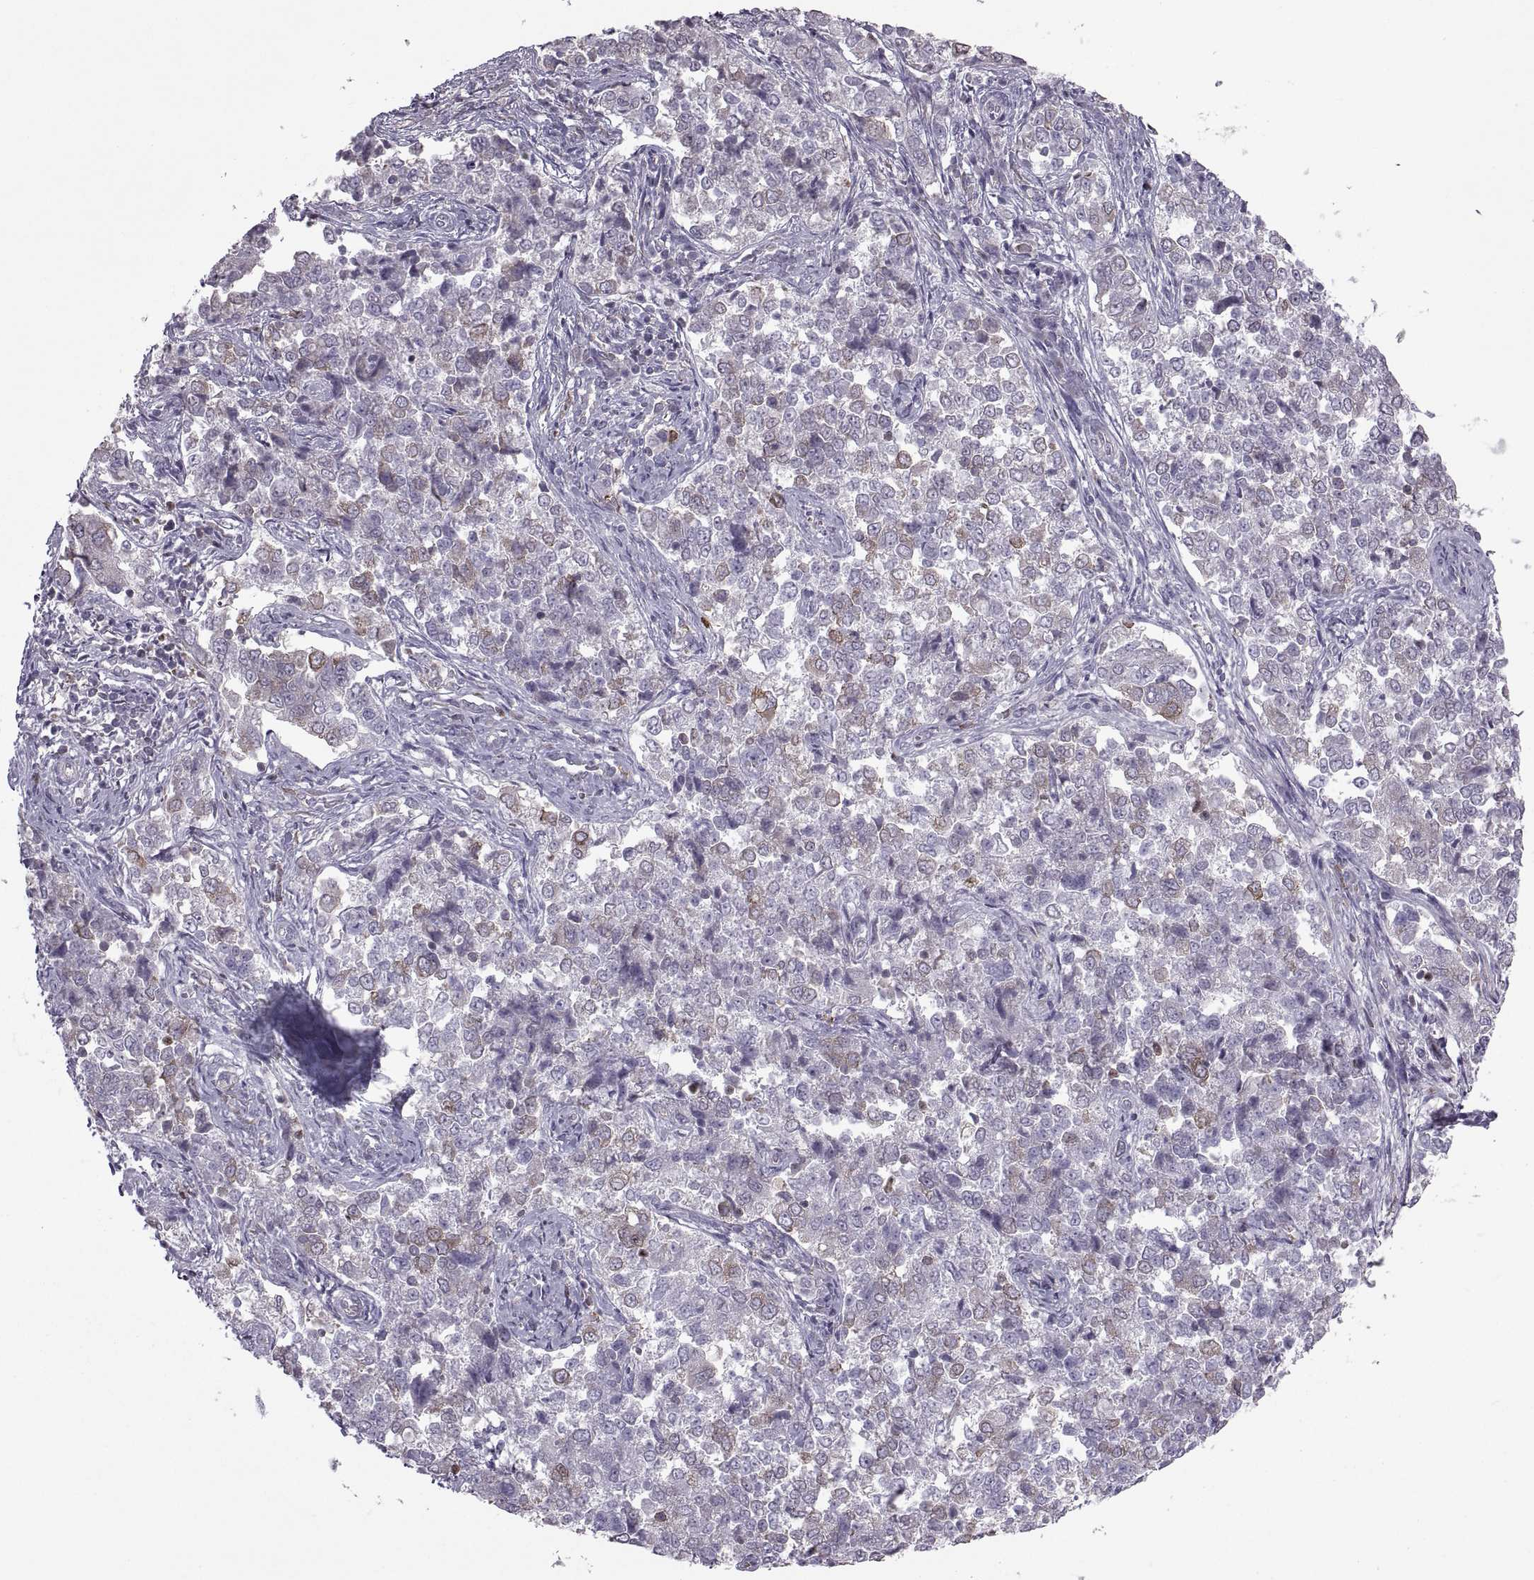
{"staining": {"intensity": "weak", "quantity": "<25%", "location": "cytoplasmic/membranous"}, "tissue": "endometrial cancer", "cell_type": "Tumor cells", "image_type": "cancer", "snomed": [{"axis": "morphology", "description": "Adenocarcinoma, NOS"}, {"axis": "topography", "description": "Endometrium"}], "caption": "This micrograph is of endometrial cancer stained with immunohistochemistry (IHC) to label a protein in brown with the nuclei are counter-stained blue. There is no expression in tumor cells.", "gene": "PABPC1", "patient": {"sex": "female", "age": 43}}